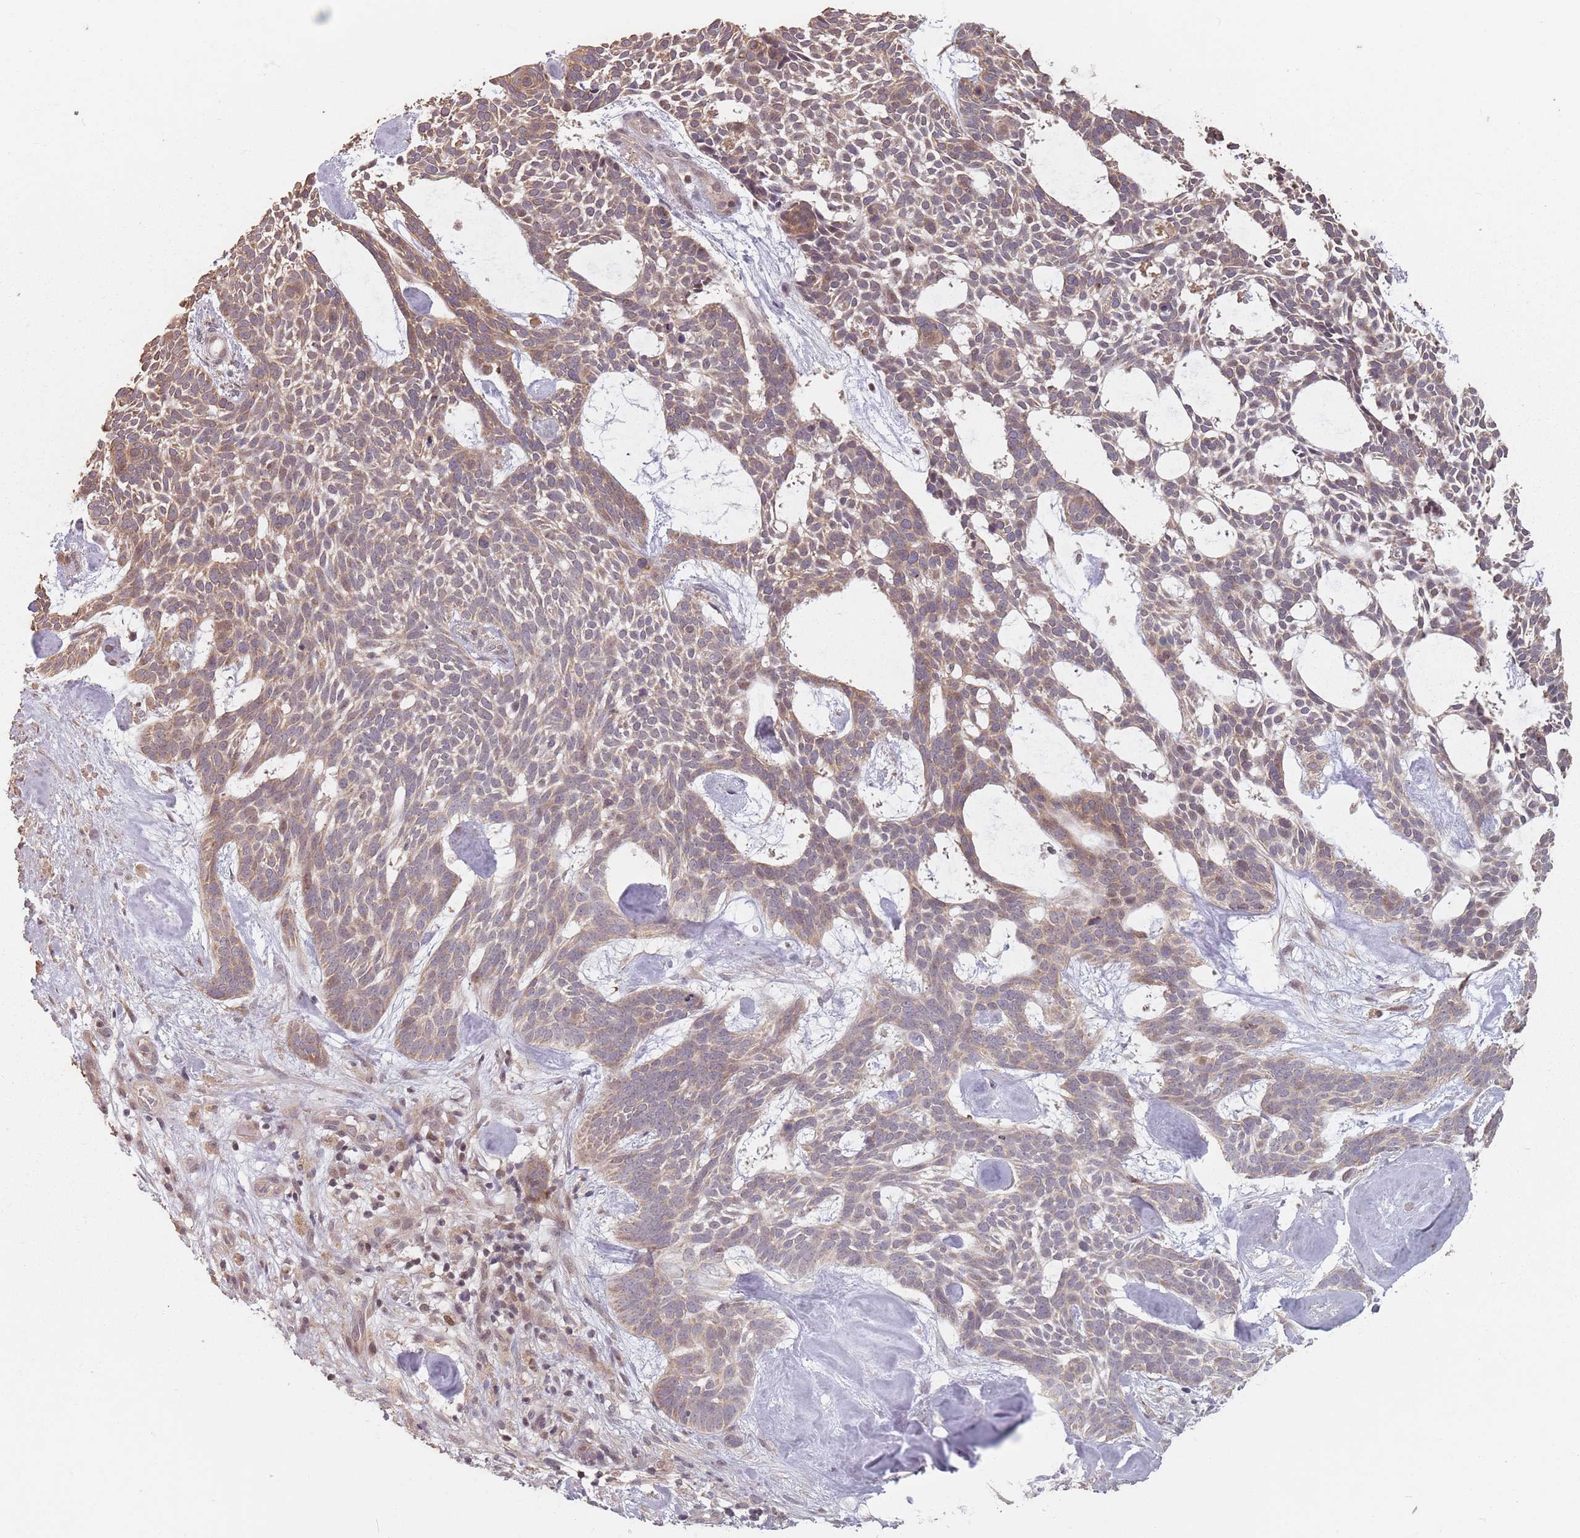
{"staining": {"intensity": "weak", "quantity": ">75%", "location": "cytoplasmic/membranous"}, "tissue": "skin cancer", "cell_type": "Tumor cells", "image_type": "cancer", "snomed": [{"axis": "morphology", "description": "Basal cell carcinoma"}, {"axis": "topography", "description": "Skin"}], "caption": "Skin basal cell carcinoma stained with a protein marker displays weak staining in tumor cells.", "gene": "VPS52", "patient": {"sex": "male", "age": 61}}